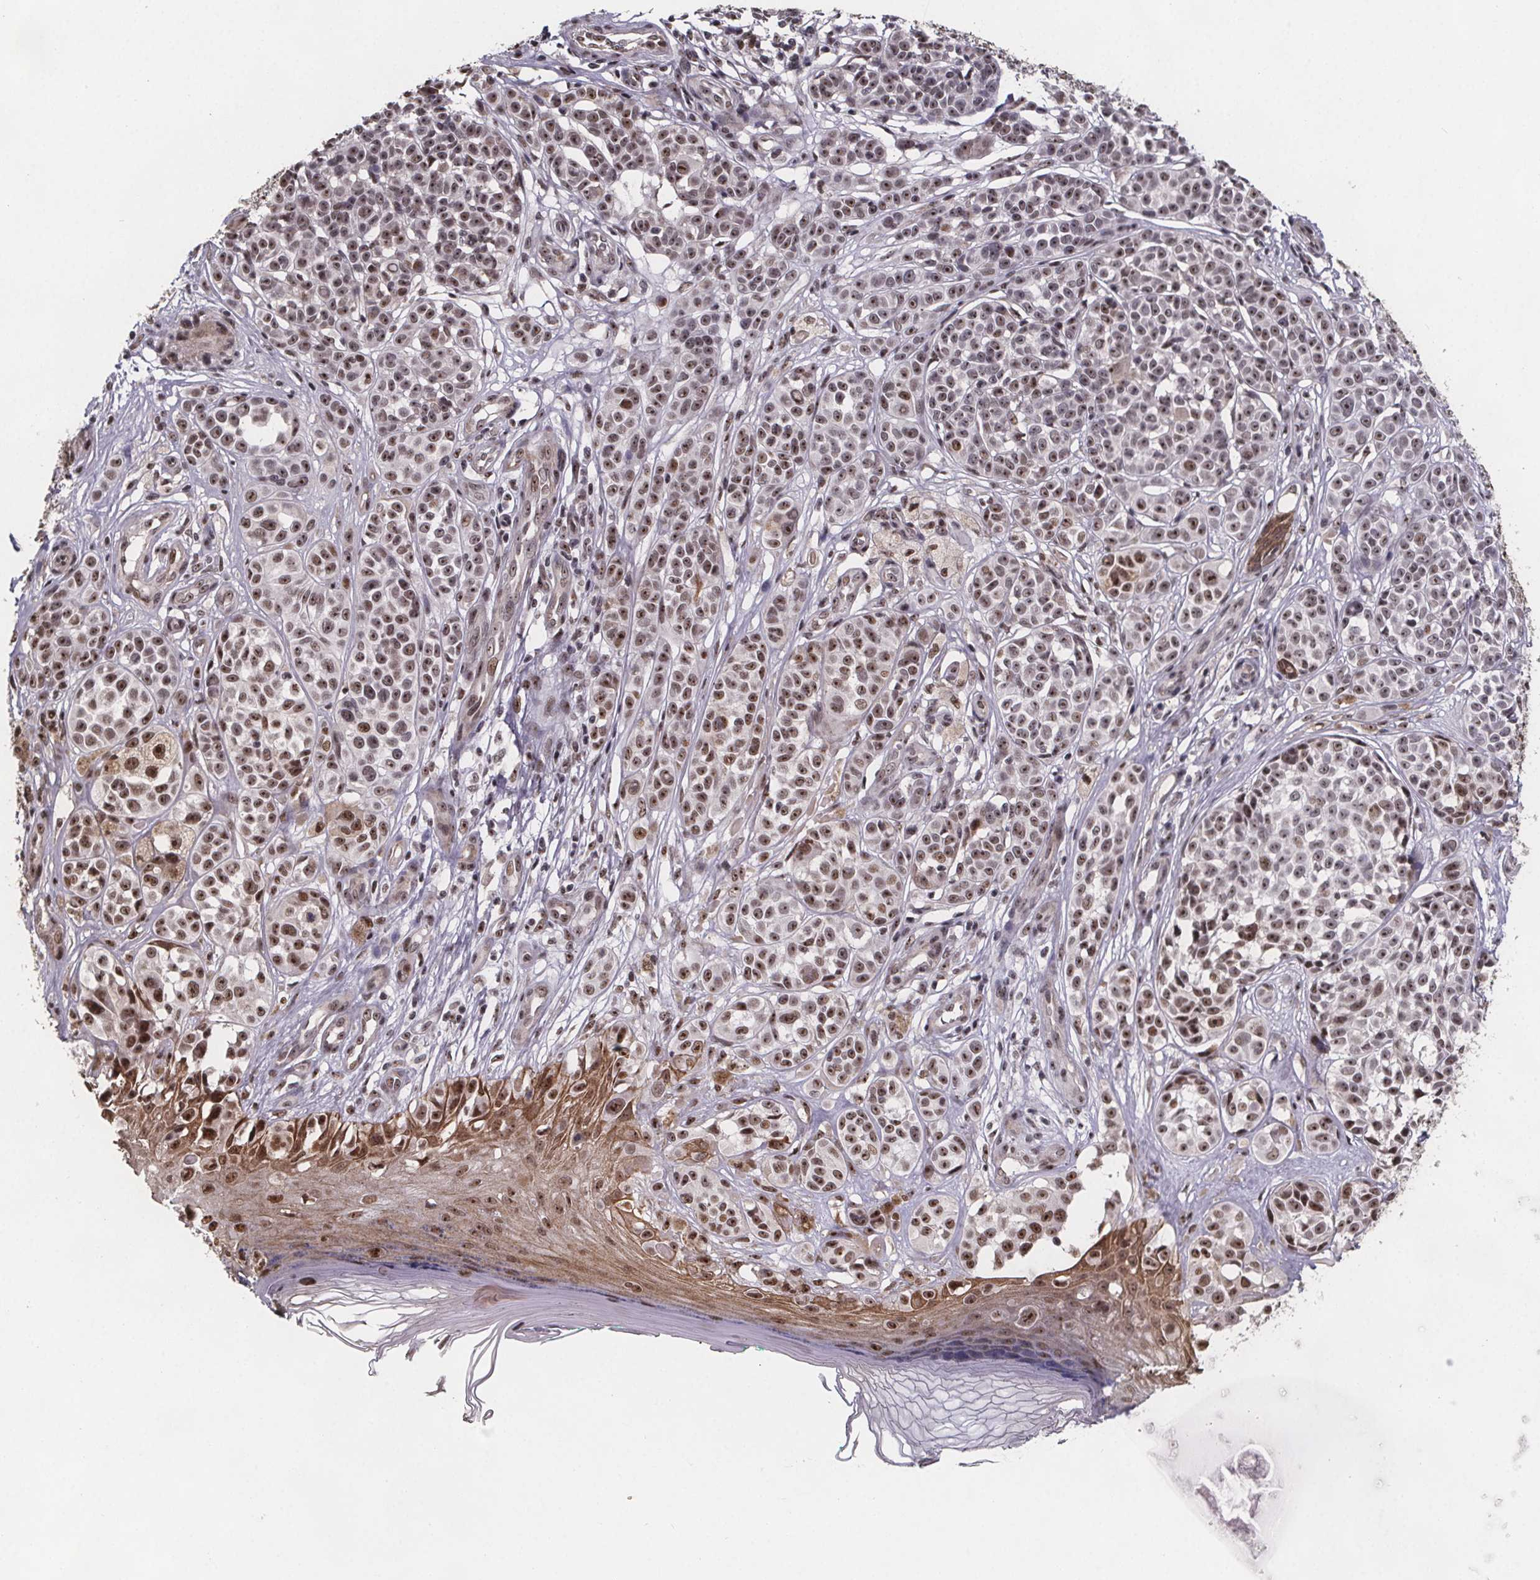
{"staining": {"intensity": "moderate", "quantity": ">75%", "location": "nuclear"}, "tissue": "melanoma", "cell_type": "Tumor cells", "image_type": "cancer", "snomed": [{"axis": "morphology", "description": "Malignant melanoma, NOS"}, {"axis": "topography", "description": "Skin"}], "caption": "A high-resolution histopathology image shows IHC staining of melanoma, which reveals moderate nuclear staining in approximately >75% of tumor cells. Using DAB (brown) and hematoxylin (blue) stains, captured at high magnification using brightfield microscopy.", "gene": "U2SURP", "patient": {"sex": "female", "age": 90}}